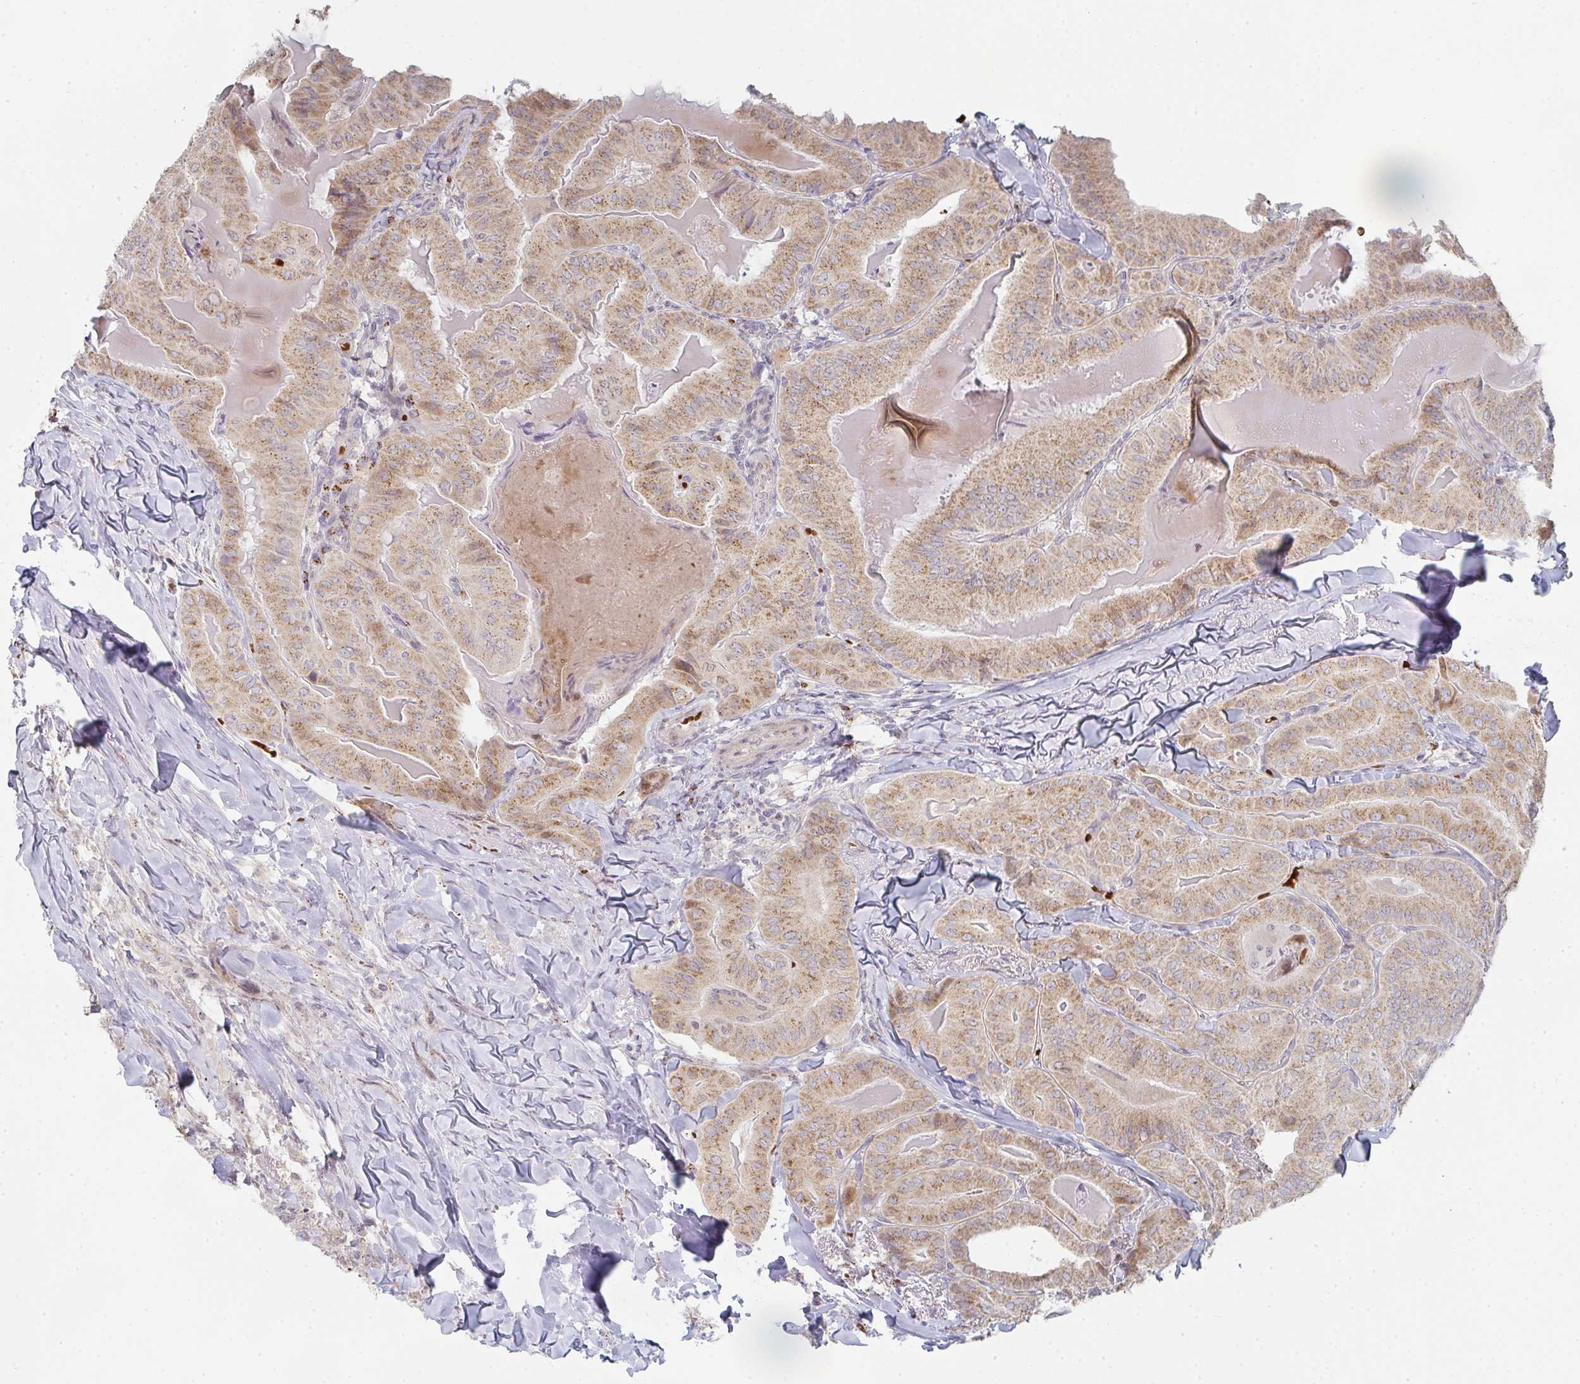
{"staining": {"intensity": "moderate", "quantity": ">75%", "location": "cytoplasmic/membranous"}, "tissue": "thyroid cancer", "cell_type": "Tumor cells", "image_type": "cancer", "snomed": [{"axis": "morphology", "description": "Papillary adenocarcinoma, NOS"}, {"axis": "topography", "description": "Thyroid gland"}], "caption": "Protein staining displays moderate cytoplasmic/membranous expression in about >75% of tumor cells in thyroid papillary adenocarcinoma. (brown staining indicates protein expression, while blue staining denotes nuclei).", "gene": "ZNF526", "patient": {"sex": "female", "age": 68}}